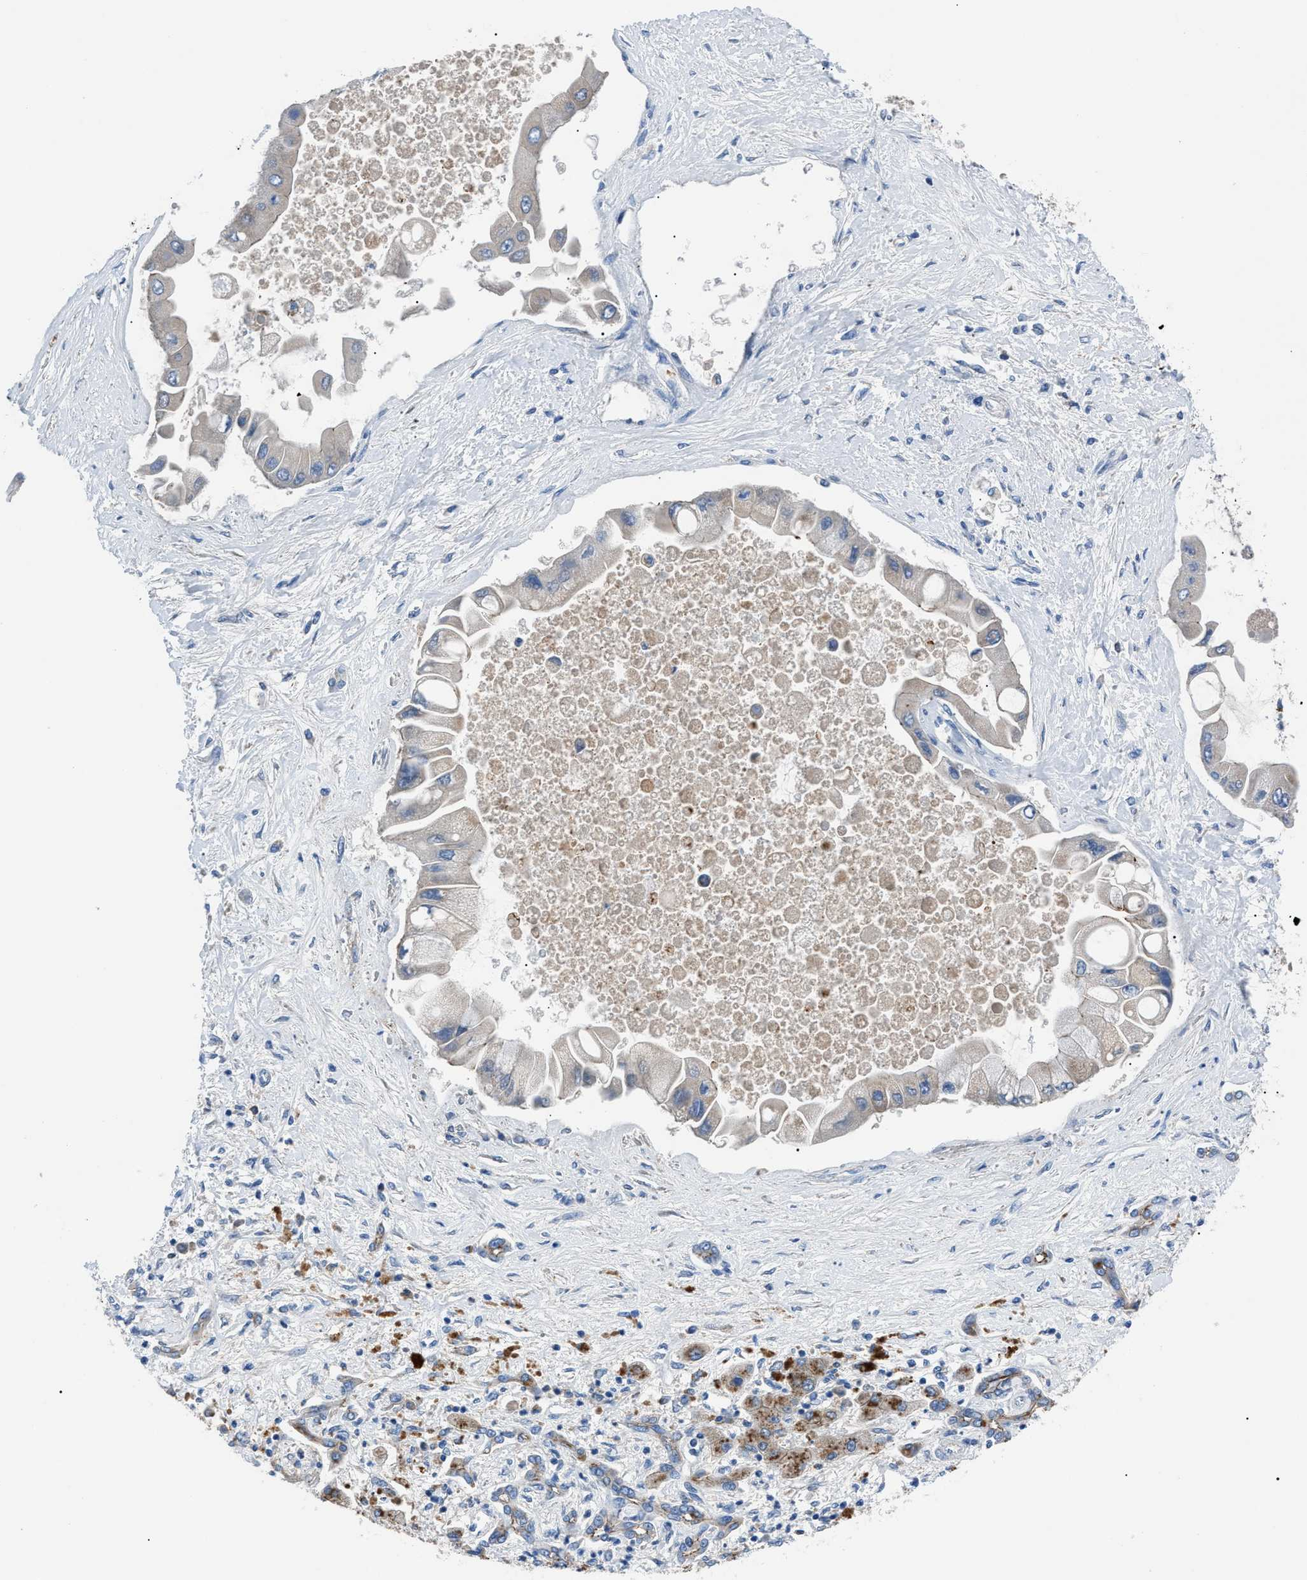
{"staining": {"intensity": "weak", "quantity": "25%-75%", "location": "cytoplasmic/membranous"}, "tissue": "liver cancer", "cell_type": "Tumor cells", "image_type": "cancer", "snomed": [{"axis": "morphology", "description": "Cholangiocarcinoma"}, {"axis": "topography", "description": "Liver"}], "caption": "DAB immunohistochemical staining of liver cancer demonstrates weak cytoplasmic/membranous protein positivity in about 25%-75% of tumor cells.", "gene": "ZDHHC24", "patient": {"sex": "male", "age": 50}}